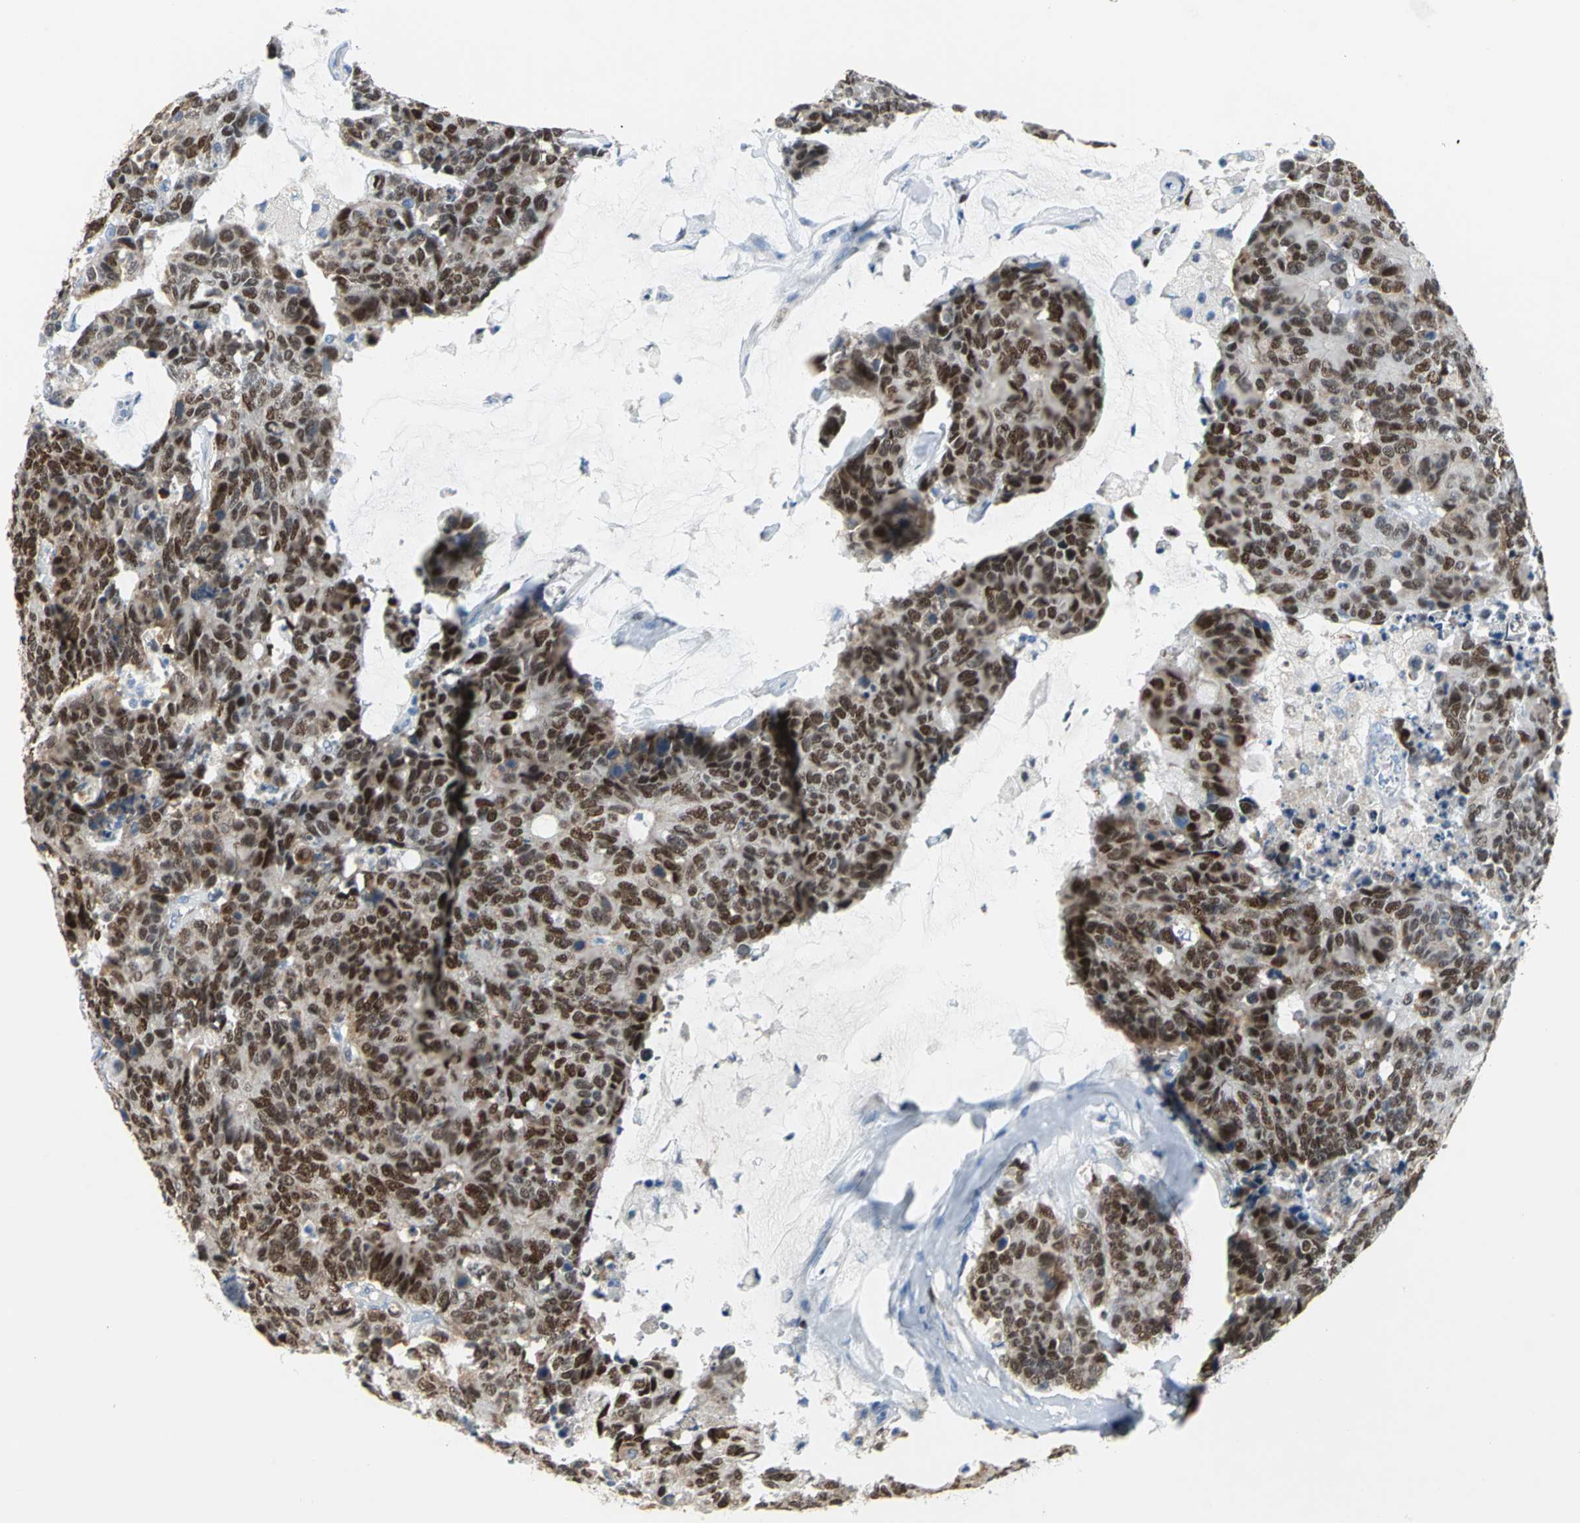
{"staining": {"intensity": "strong", "quantity": ">75%", "location": "nuclear"}, "tissue": "colorectal cancer", "cell_type": "Tumor cells", "image_type": "cancer", "snomed": [{"axis": "morphology", "description": "Adenocarcinoma, NOS"}, {"axis": "topography", "description": "Colon"}], "caption": "Protein staining by IHC displays strong nuclear positivity in about >75% of tumor cells in colorectal cancer. Ihc stains the protein in brown and the nuclei are stained blue.", "gene": "MCM4", "patient": {"sex": "female", "age": 86}}